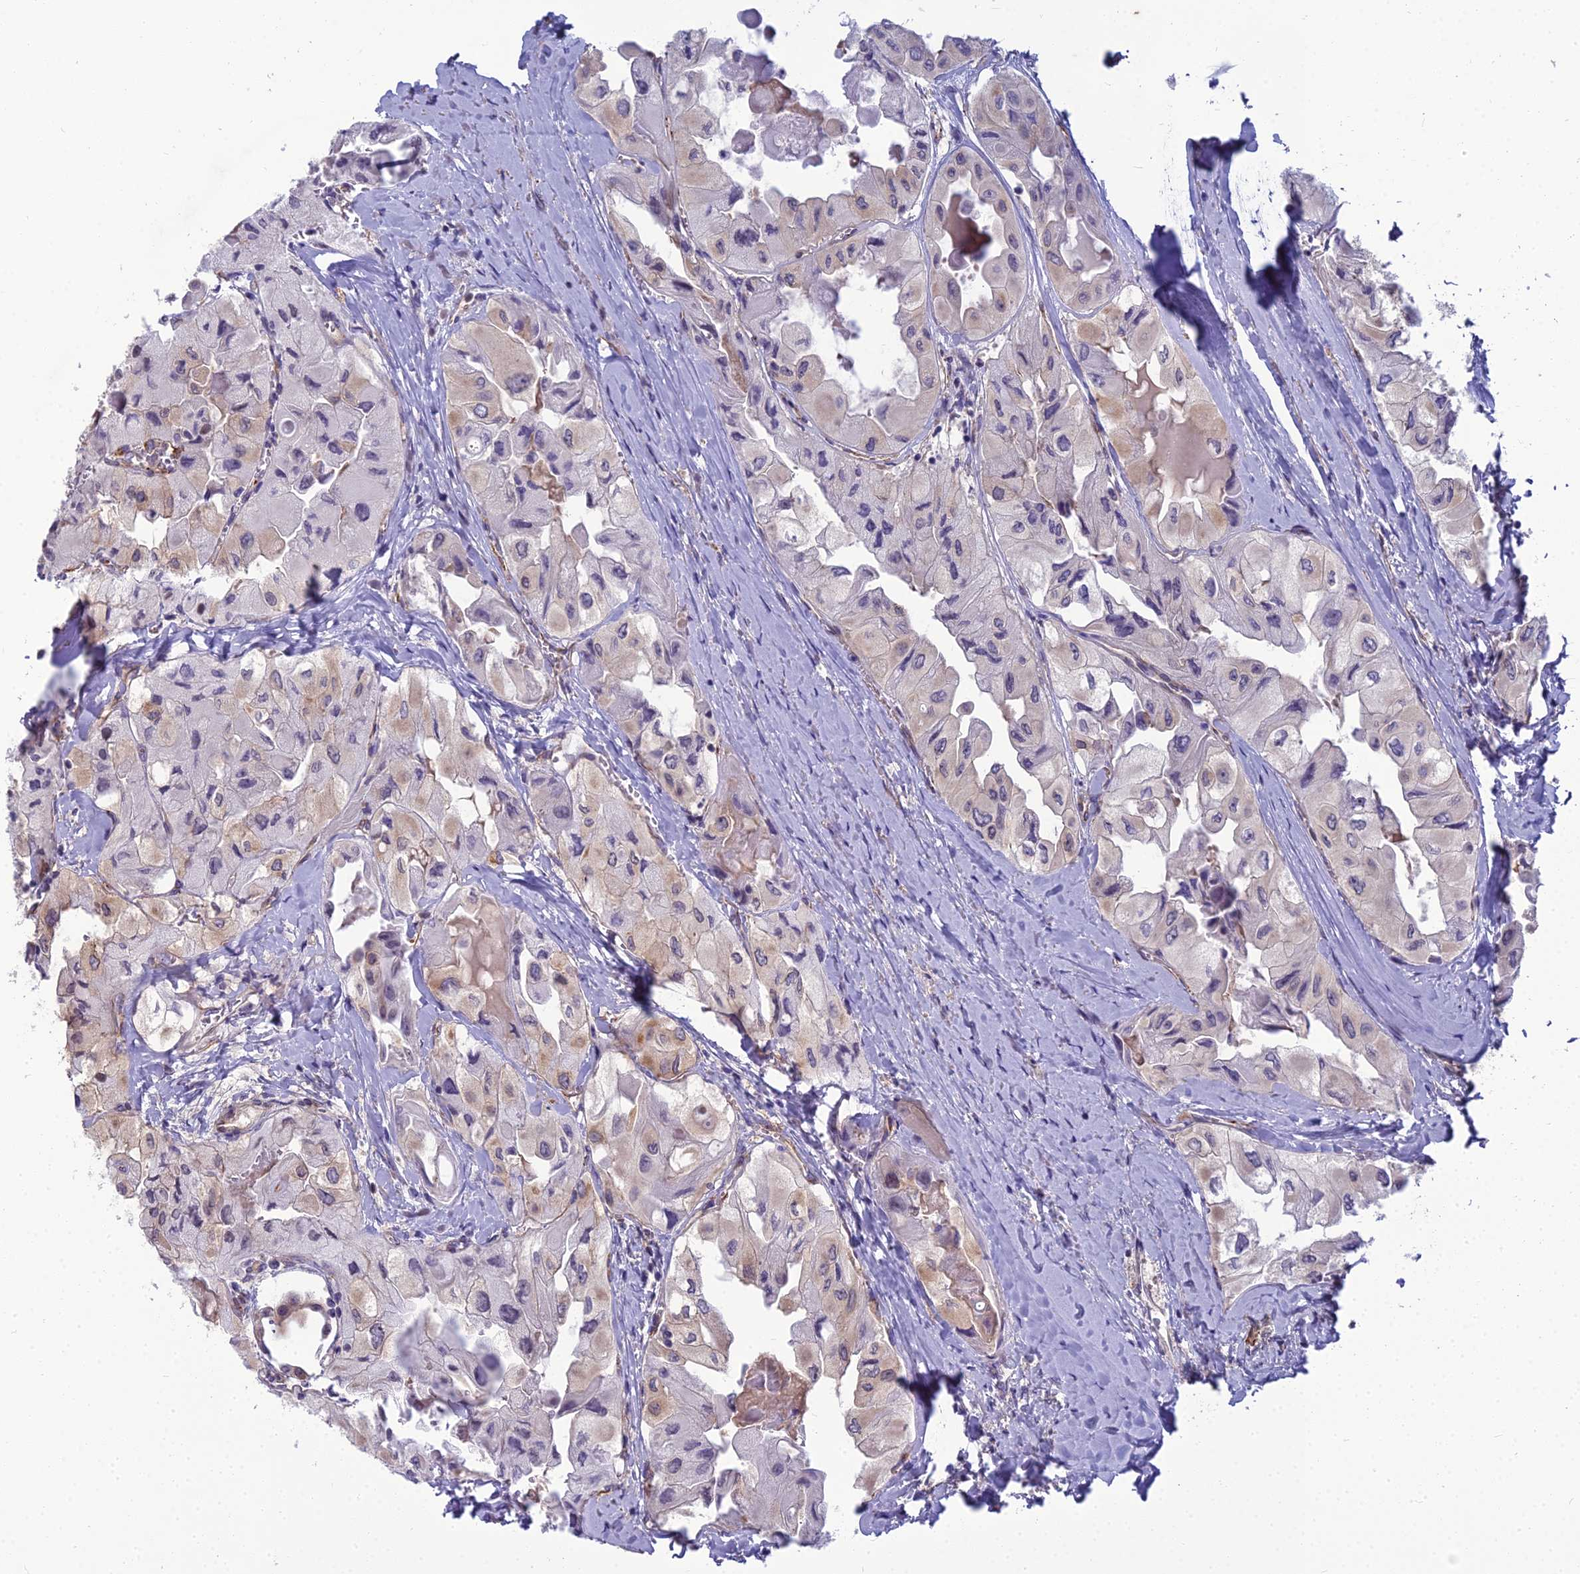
{"staining": {"intensity": "weak", "quantity": "25%-75%", "location": "cytoplasmic/membranous"}, "tissue": "thyroid cancer", "cell_type": "Tumor cells", "image_type": "cancer", "snomed": [{"axis": "morphology", "description": "Normal tissue, NOS"}, {"axis": "morphology", "description": "Papillary adenocarcinoma, NOS"}, {"axis": "topography", "description": "Thyroid gland"}], "caption": "Thyroid papillary adenocarcinoma stained with a protein marker exhibits weak staining in tumor cells.", "gene": "RGL3", "patient": {"sex": "female", "age": 59}}